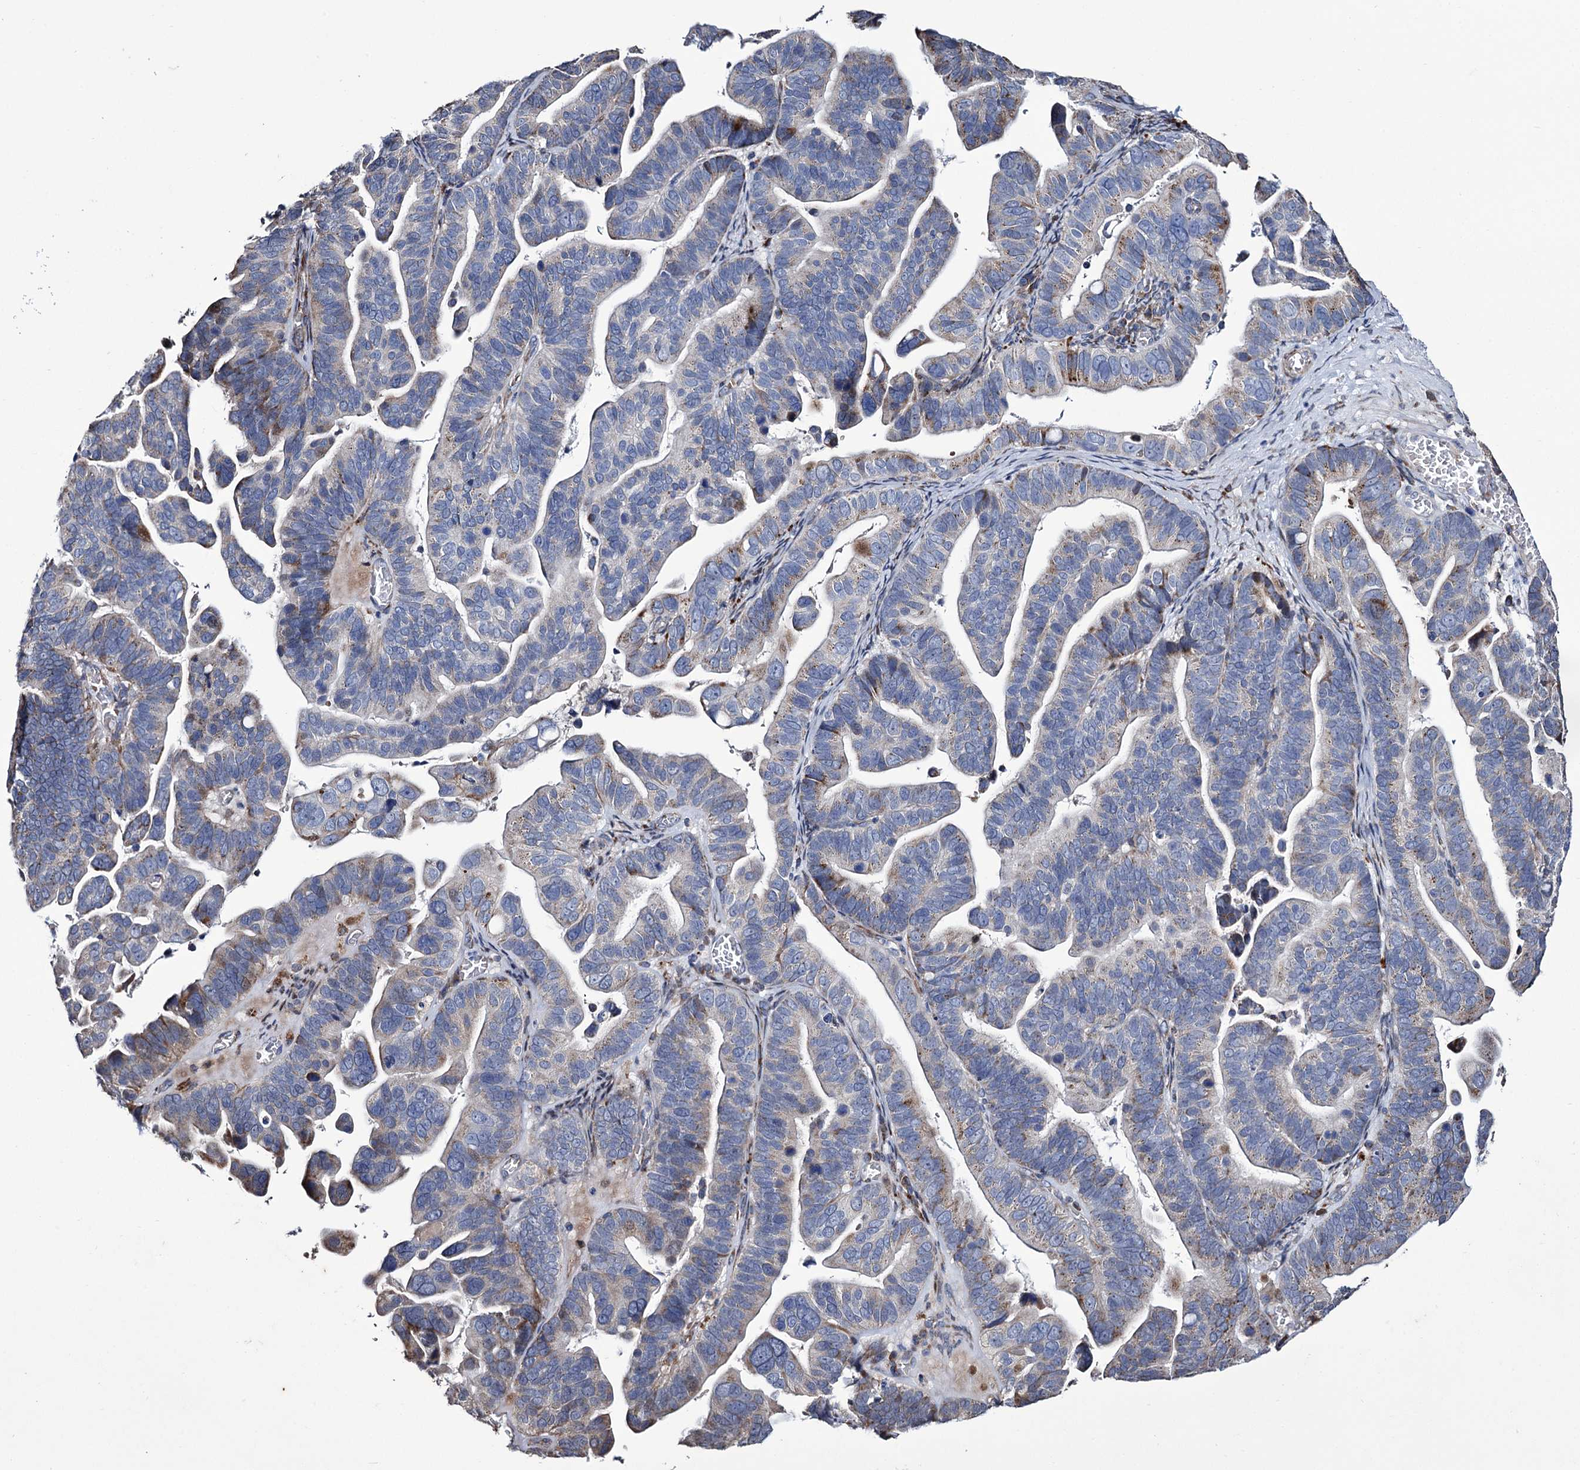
{"staining": {"intensity": "moderate", "quantity": "<25%", "location": "cytoplasmic/membranous"}, "tissue": "ovarian cancer", "cell_type": "Tumor cells", "image_type": "cancer", "snomed": [{"axis": "morphology", "description": "Cystadenocarcinoma, serous, NOS"}, {"axis": "topography", "description": "Ovary"}], "caption": "Human serous cystadenocarcinoma (ovarian) stained with a protein marker reveals moderate staining in tumor cells.", "gene": "TUBGCP5", "patient": {"sex": "female", "age": 56}}